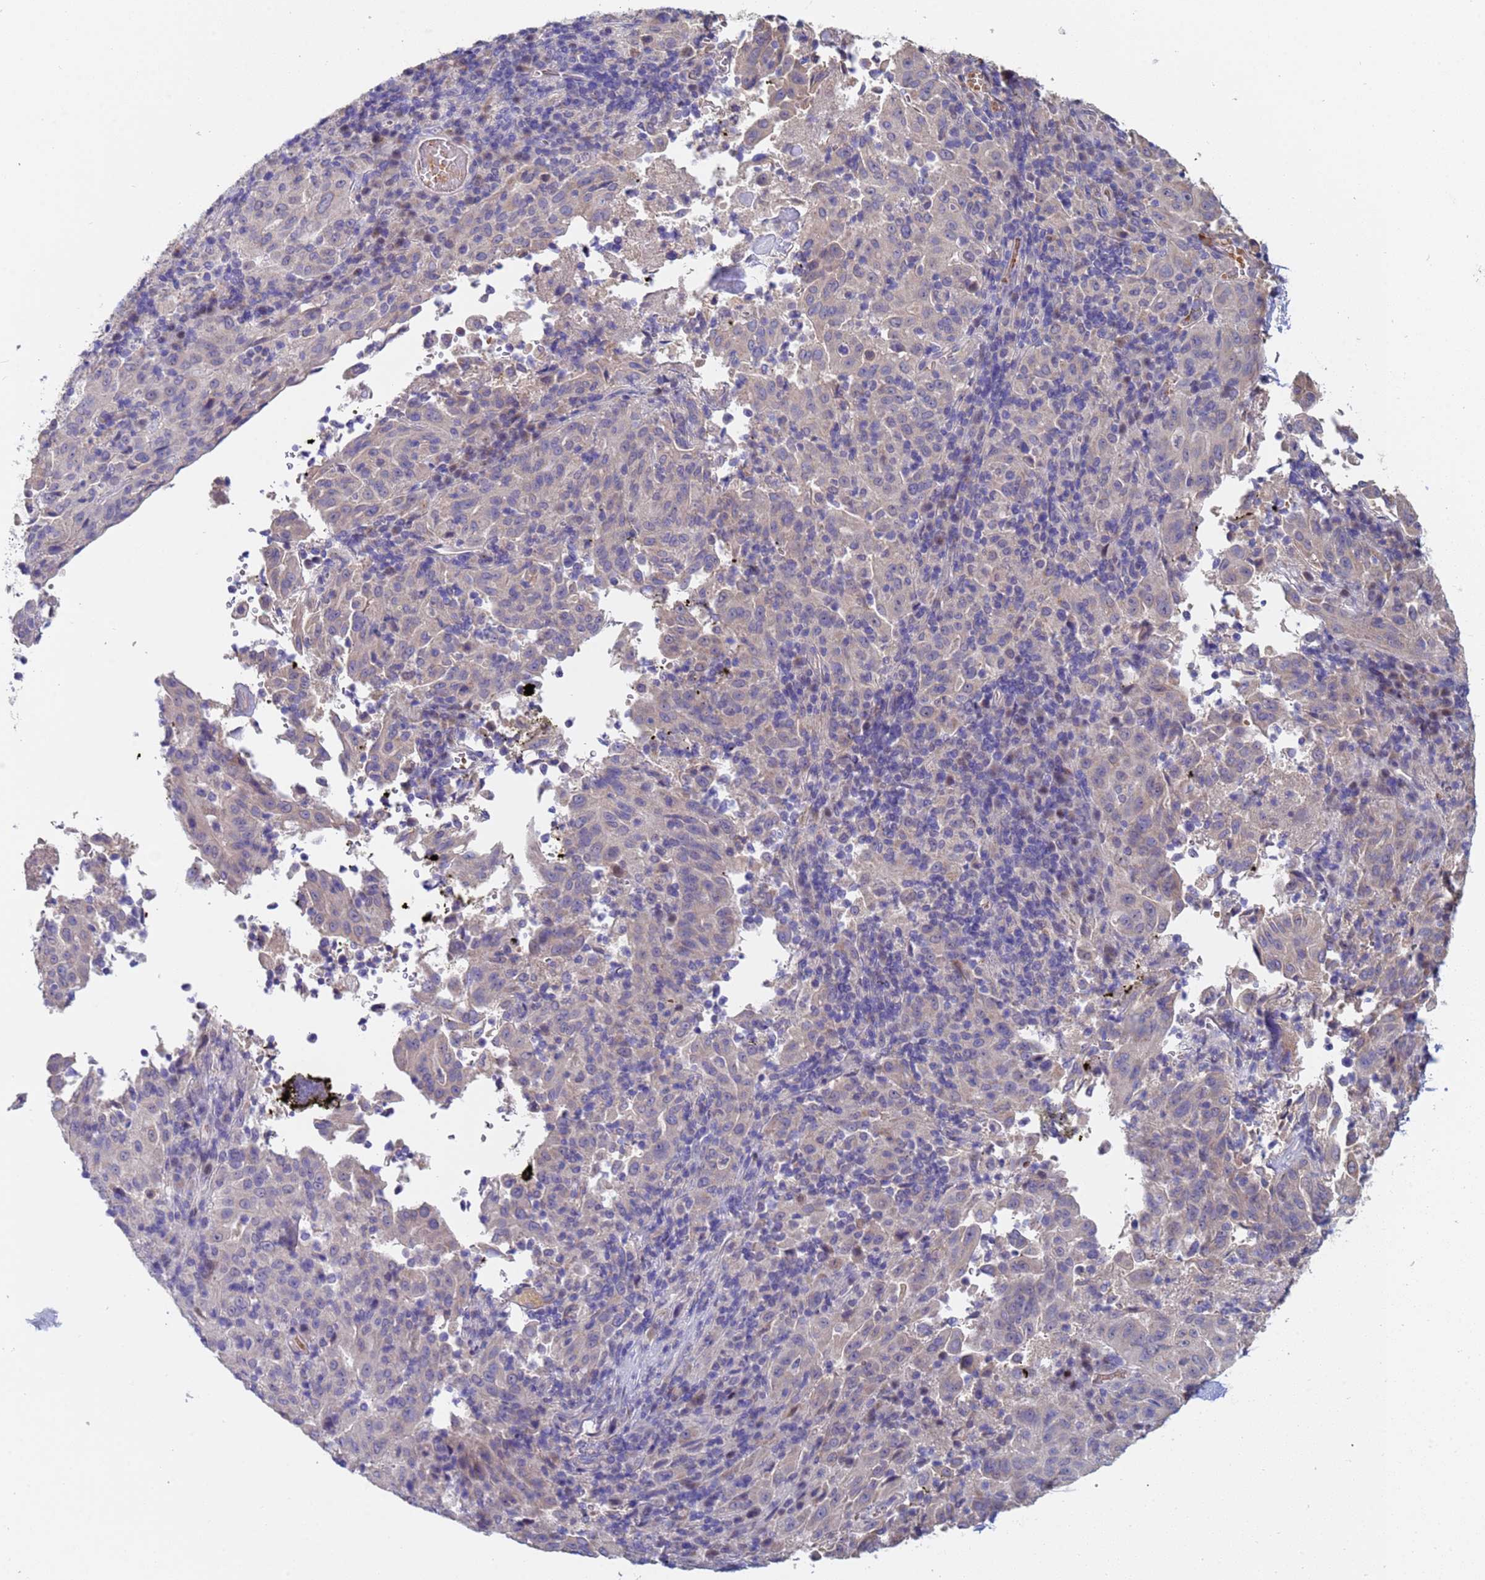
{"staining": {"intensity": "negative", "quantity": "none", "location": "none"}, "tissue": "pancreatic cancer", "cell_type": "Tumor cells", "image_type": "cancer", "snomed": [{"axis": "morphology", "description": "Adenocarcinoma, NOS"}, {"axis": "topography", "description": "Pancreas"}], "caption": "Immunohistochemistry (IHC) photomicrograph of neoplastic tissue: pancreatic cancer (adenocarcinoma) stained with DAB demonstrates no significant protein positivity in tumor cells. (Brightfield microscopy of DAB immunohistochemistry at high magnification).", "gene": "IHO1", "patient": {"sex": "male", "age": 63}}